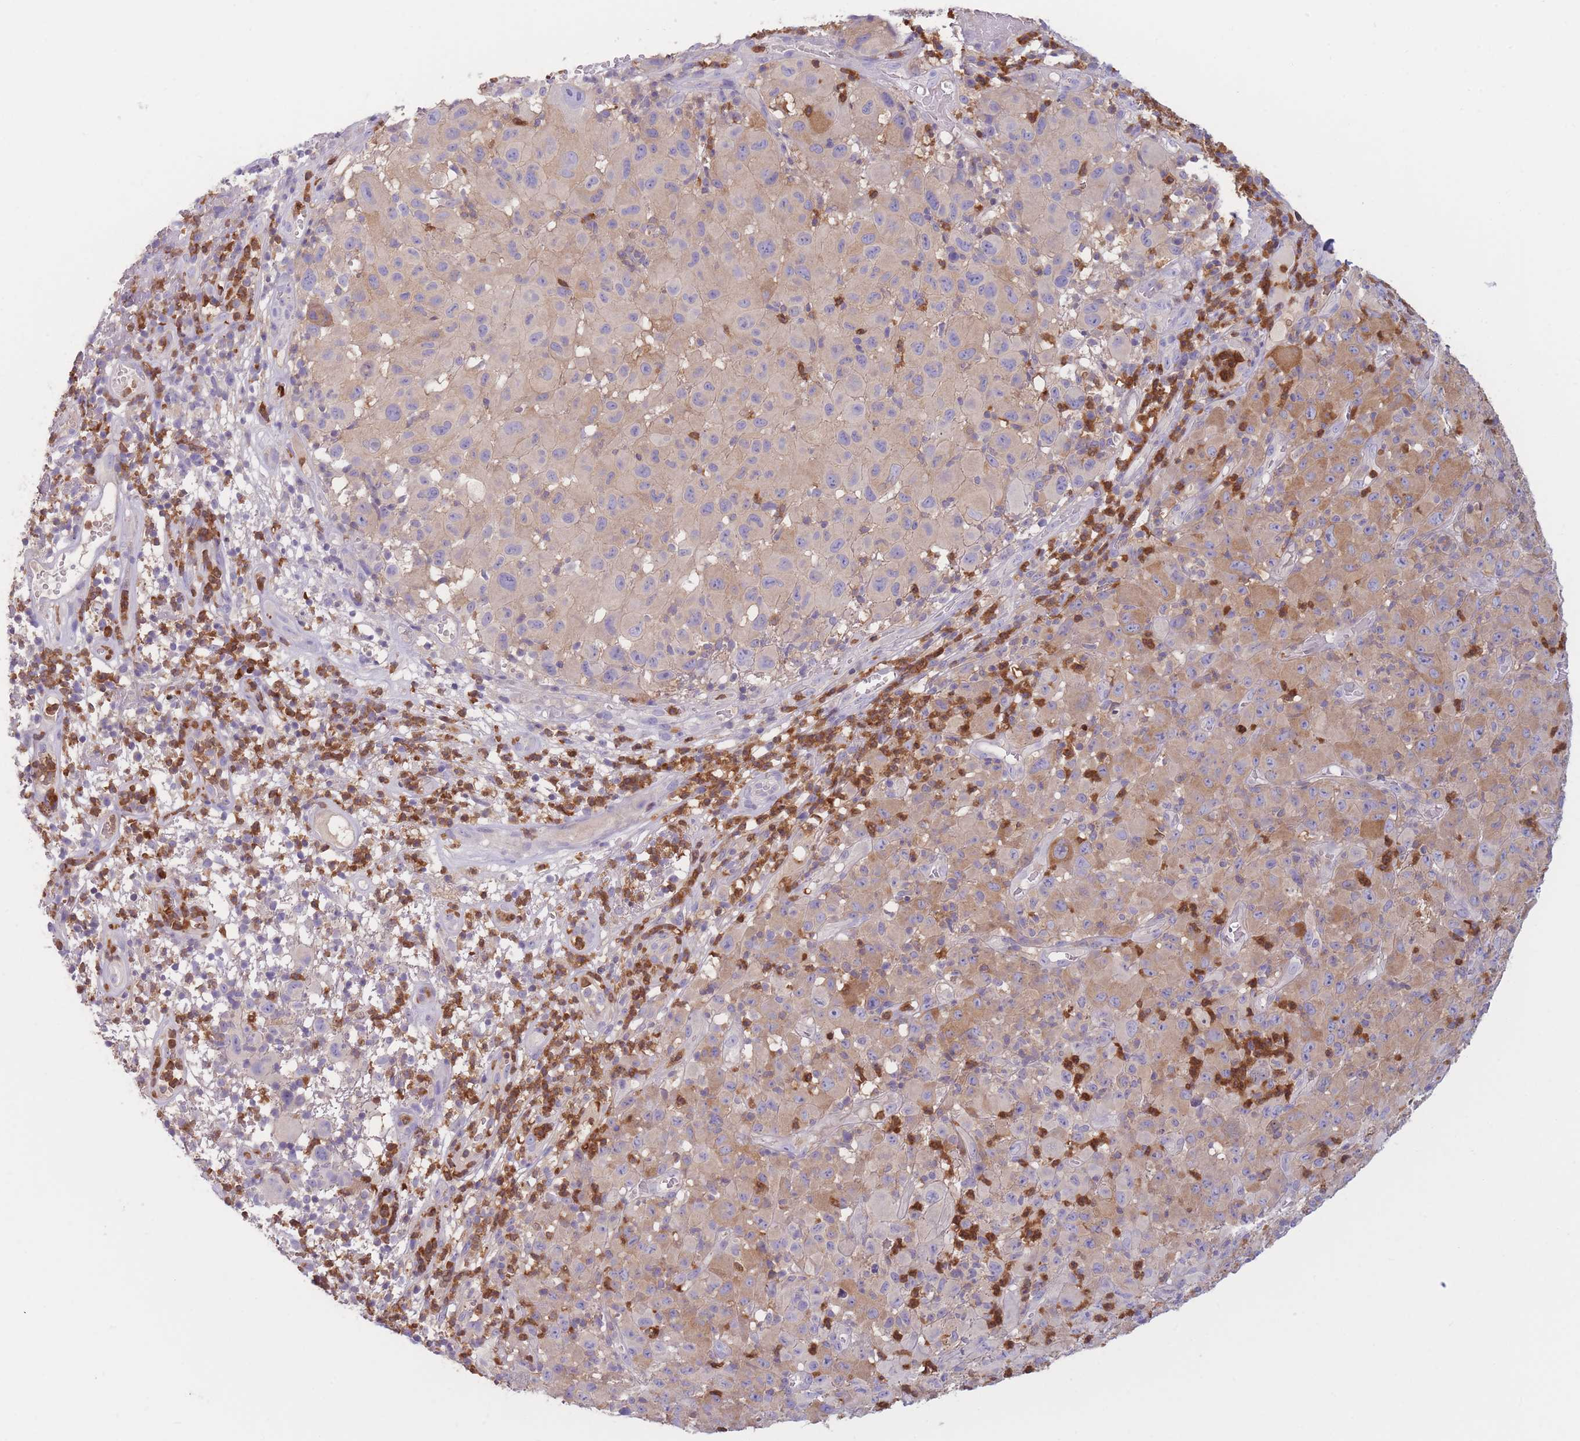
{"staining": {"intensity": "weak", "quantity": ">75%", "location": "cytoplasmic/membranous"}, "tissue": "melanoma", "cell_type": "Tumor cells", "image_type": "cancer", "snomed": [{"axis": "morphology", "description": "Malignant melanoma, NOS"}, {"axis": "topography", "description": "Skin"}], "caption": "Malignant melanoma stained with a brown dye reveals weak cytoplasmic/membranous positive positivity in about >75% of tumor cells.", "gene": "ST3GAL4", "patient": {"sex": "male", "age": 73}}